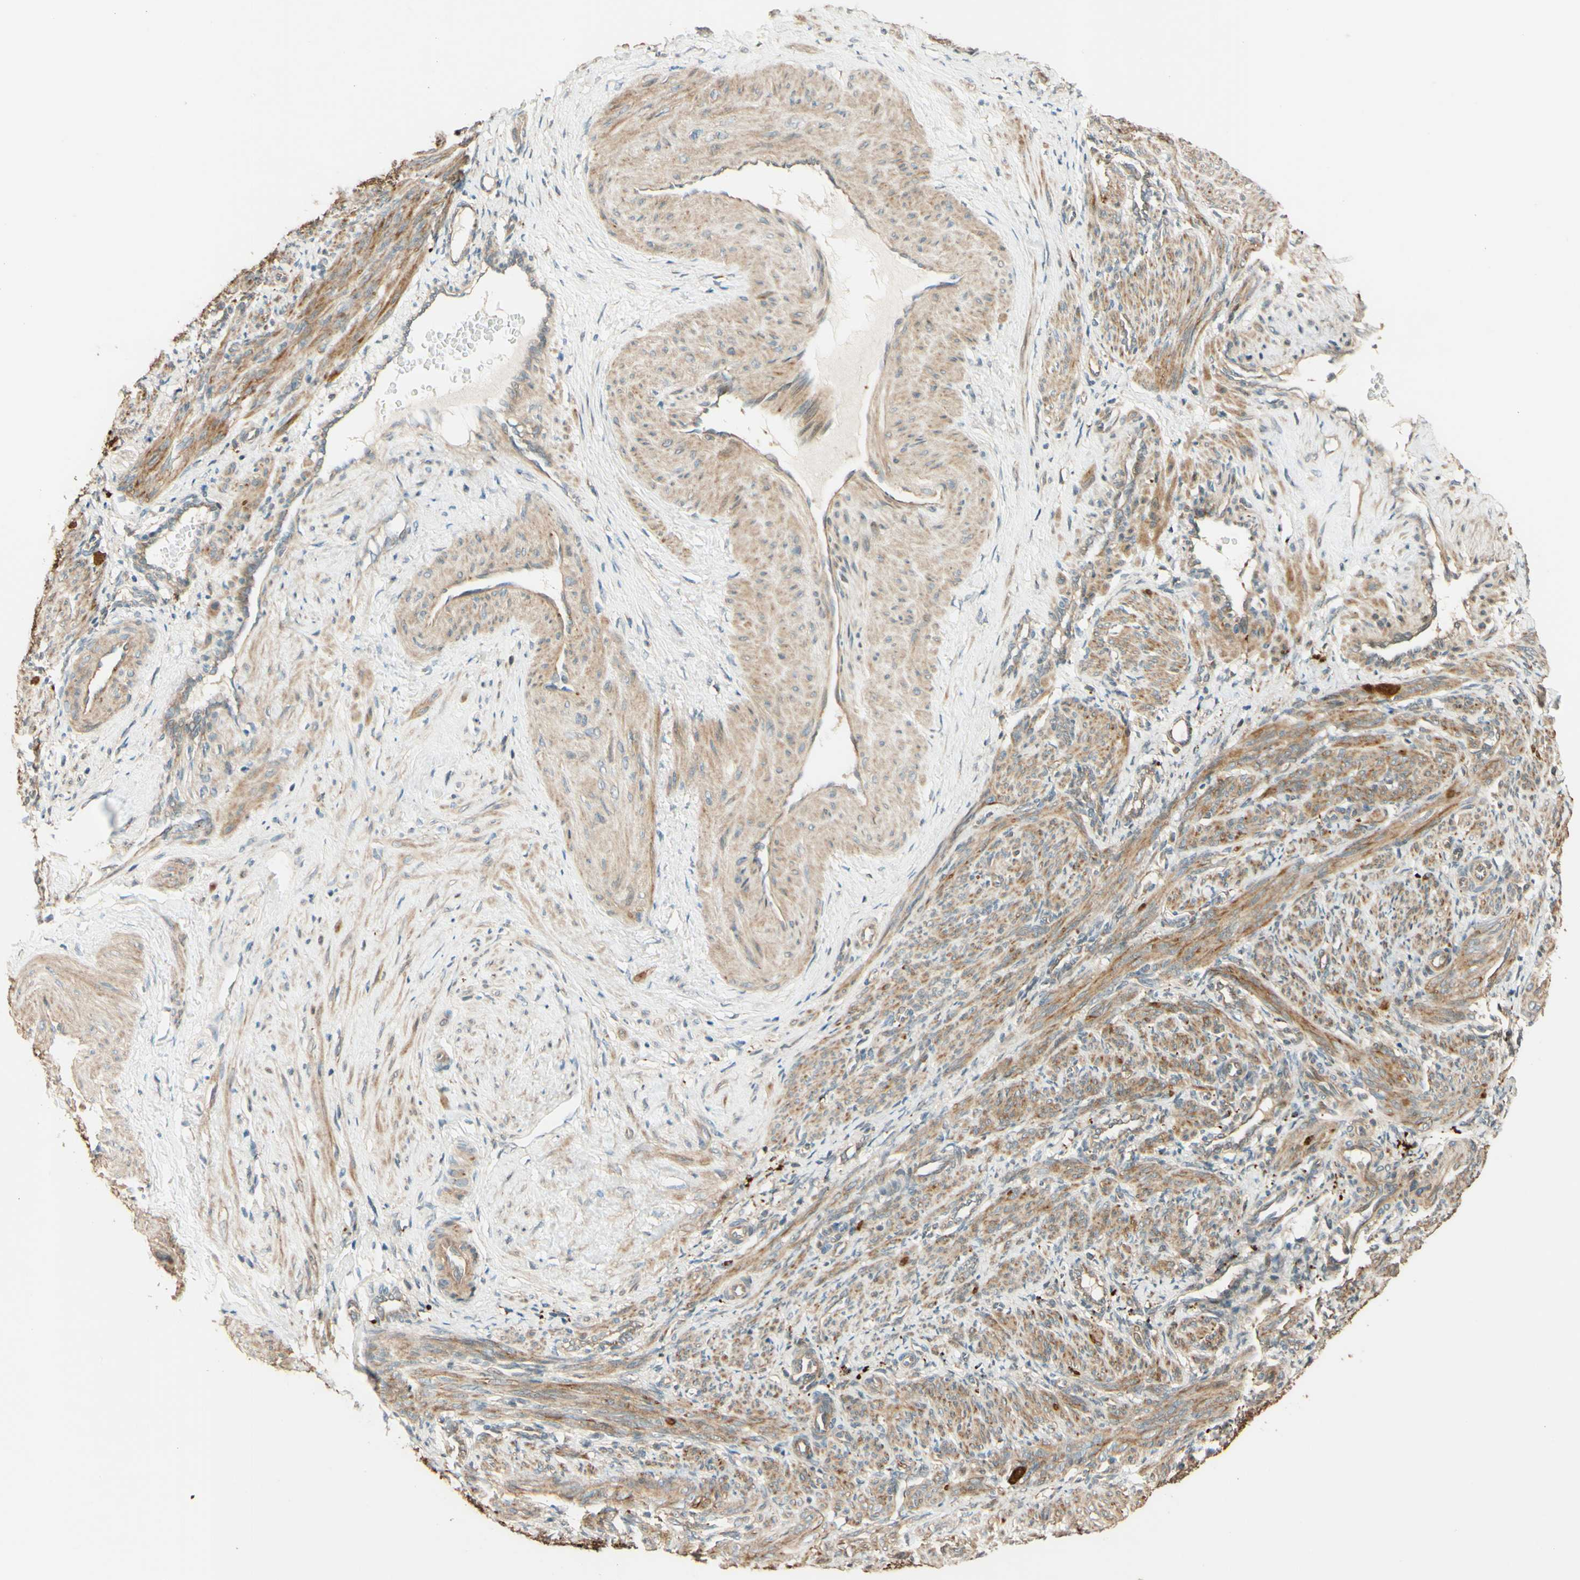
{"staining": {"intensity": "moderate", "quantity": ">75%", "location": "cytoplasmic/membranous"}, "tissue": "smooth muscle", "cell_type": "Smooth muscle cells", "image_type": "normal", "snomed": [{"axis": "morphology", "description": "Normal tissue, NOS"}, {"axis": "topography", "description": "Endometrium"}], "caption": "Immunohistochemical staining of normal smooth muscle exhibits moderate cytoplasmic/membranous protein staining in approximately >75% of smooth muscle cells.", "gene": "RNF19A", "patient": {"sex": "female", "age": 33}}